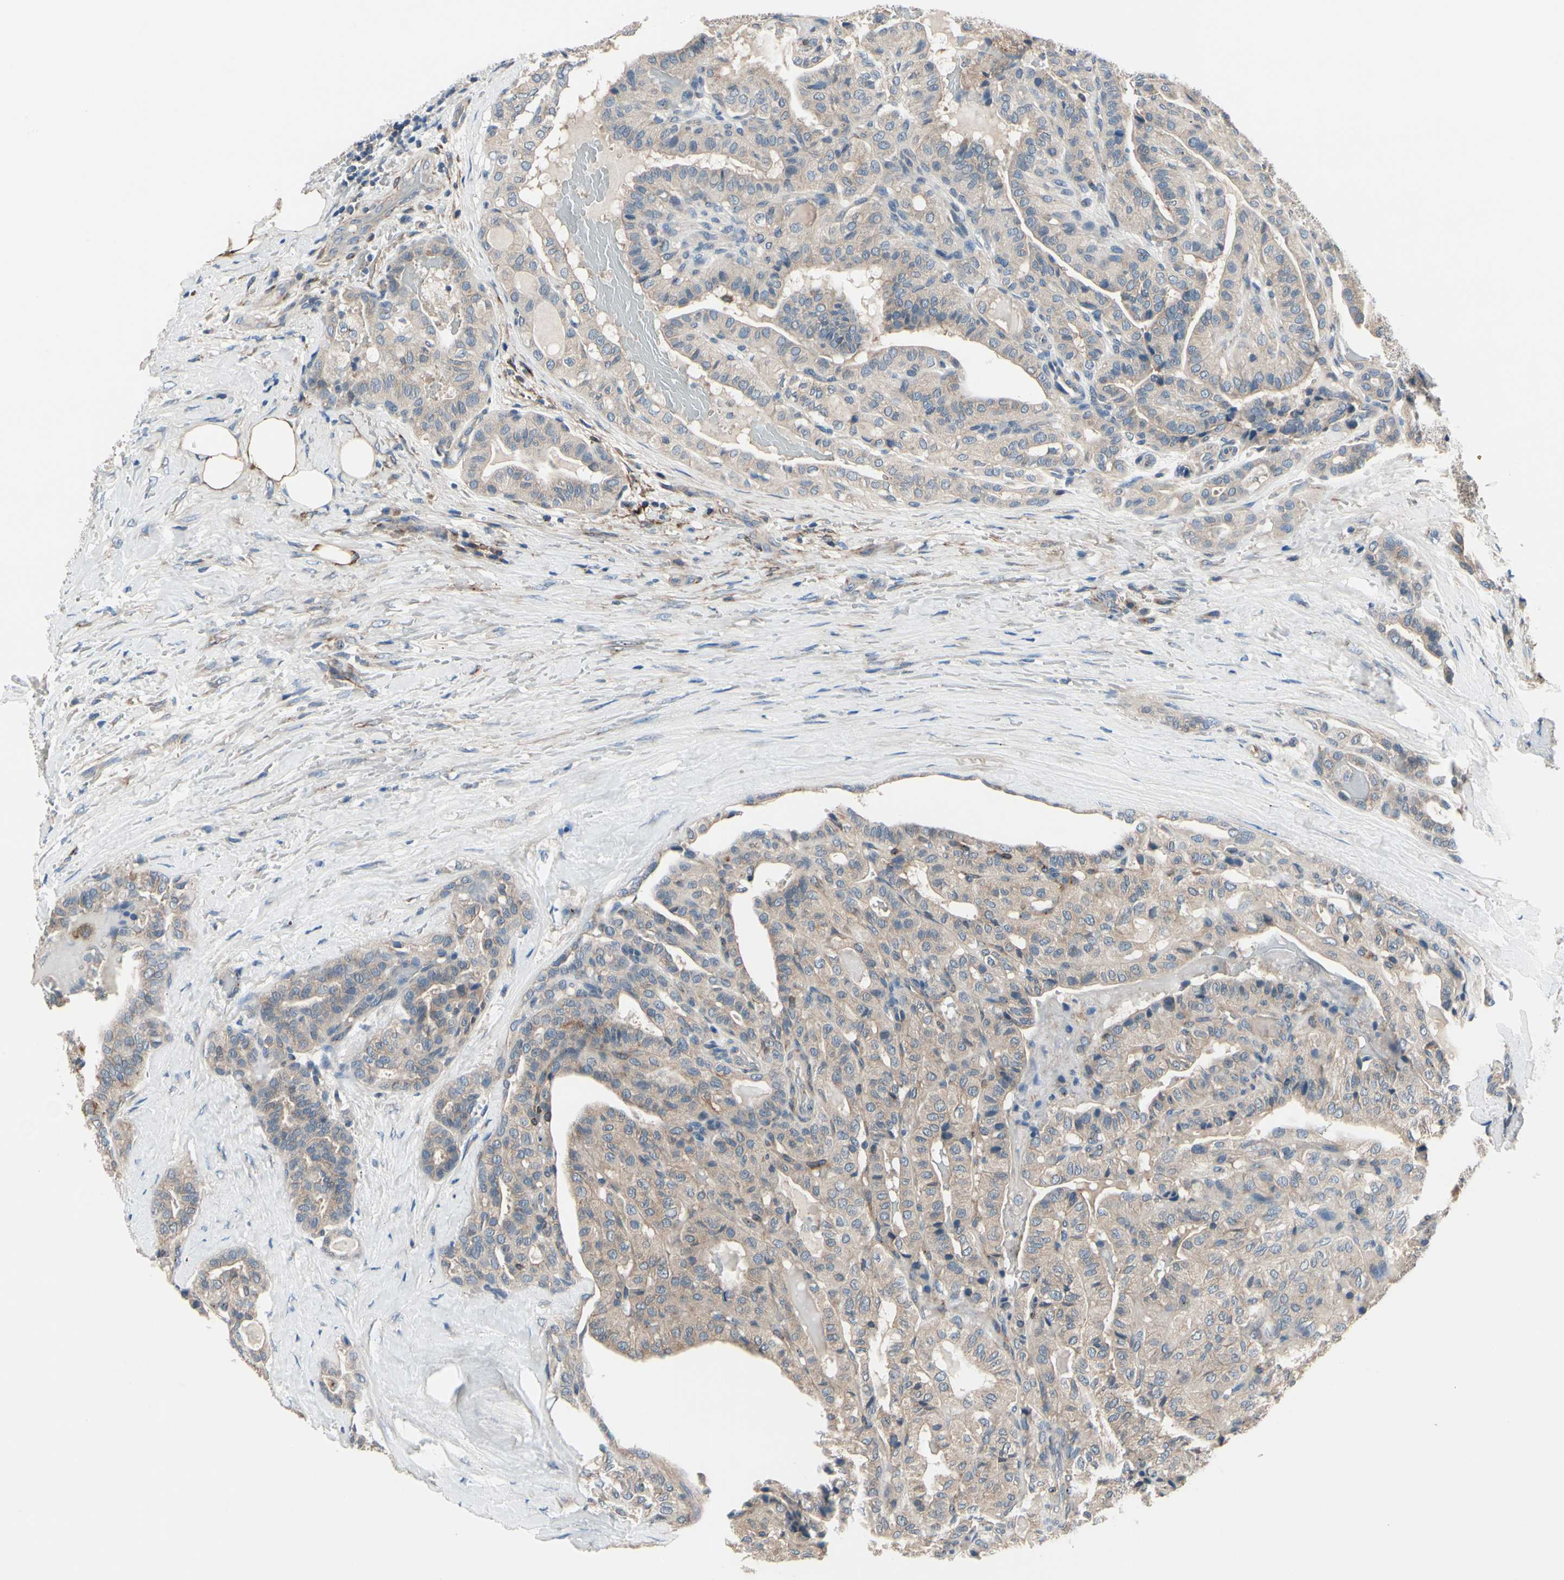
{"staining": {"intensity": "weak", "quantity": "25%-75%", "location": "cytoplasmic/membranous"}, "tissue": "thyroid cancer", "cell_type": "Tumor cells", "image_type": "cancer", "snomed": [{"axis": "morphology", "description": "Papillary adenocarcinoma, NOS"}, {"axis": "topography", "description": "Thyroid gland"}], "caption": "The immunohistochemical stain shows weak cytoplasmic/membranous staining in tumor cells of thyroid cancer (papillary adenocarcinoma) tissue.", "gene": "PRKAR2B", "patient": {"sex": "male", "age": 77}}